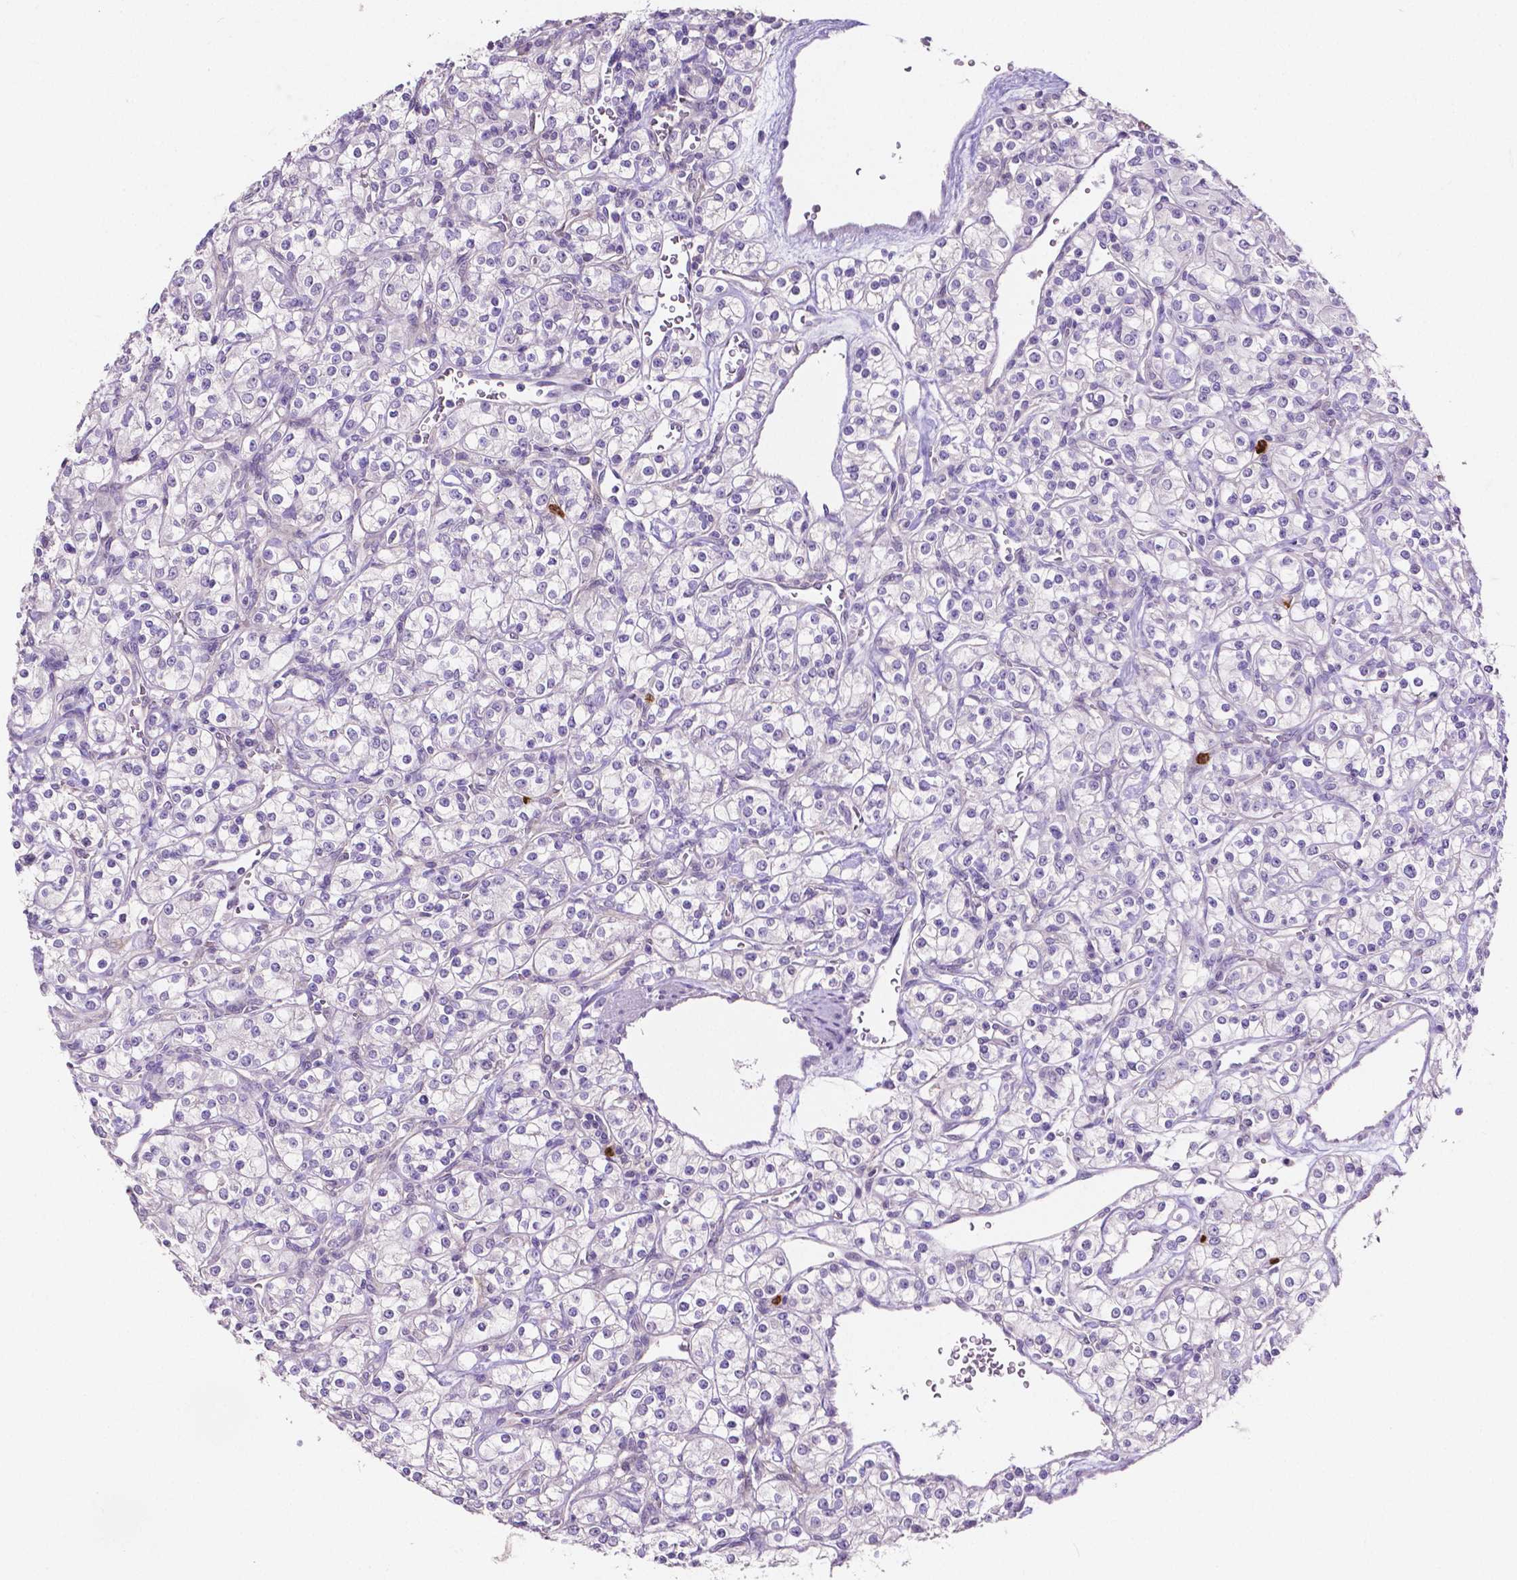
{"staining": {"intensity": "negative", "quantity": "none", "location": "none"}, "tissue": "renal cancer", "cell_type": "Tumor cells", "image_type": "cancer", "snomed": [{"axis": "morphology", "description": "Adenocarcinoma, NOS"}, {"axis": "topography", "description": "Kidney"}], "caption": "High magnification brightfield microscopy of renal adenocarcinoma stained with DAB (brown) and counterstained with hematoxylin (blue): tumor cells show no significant staining.", "gene": "MMP9", "patient": {"sex": "male", "age": 77}}